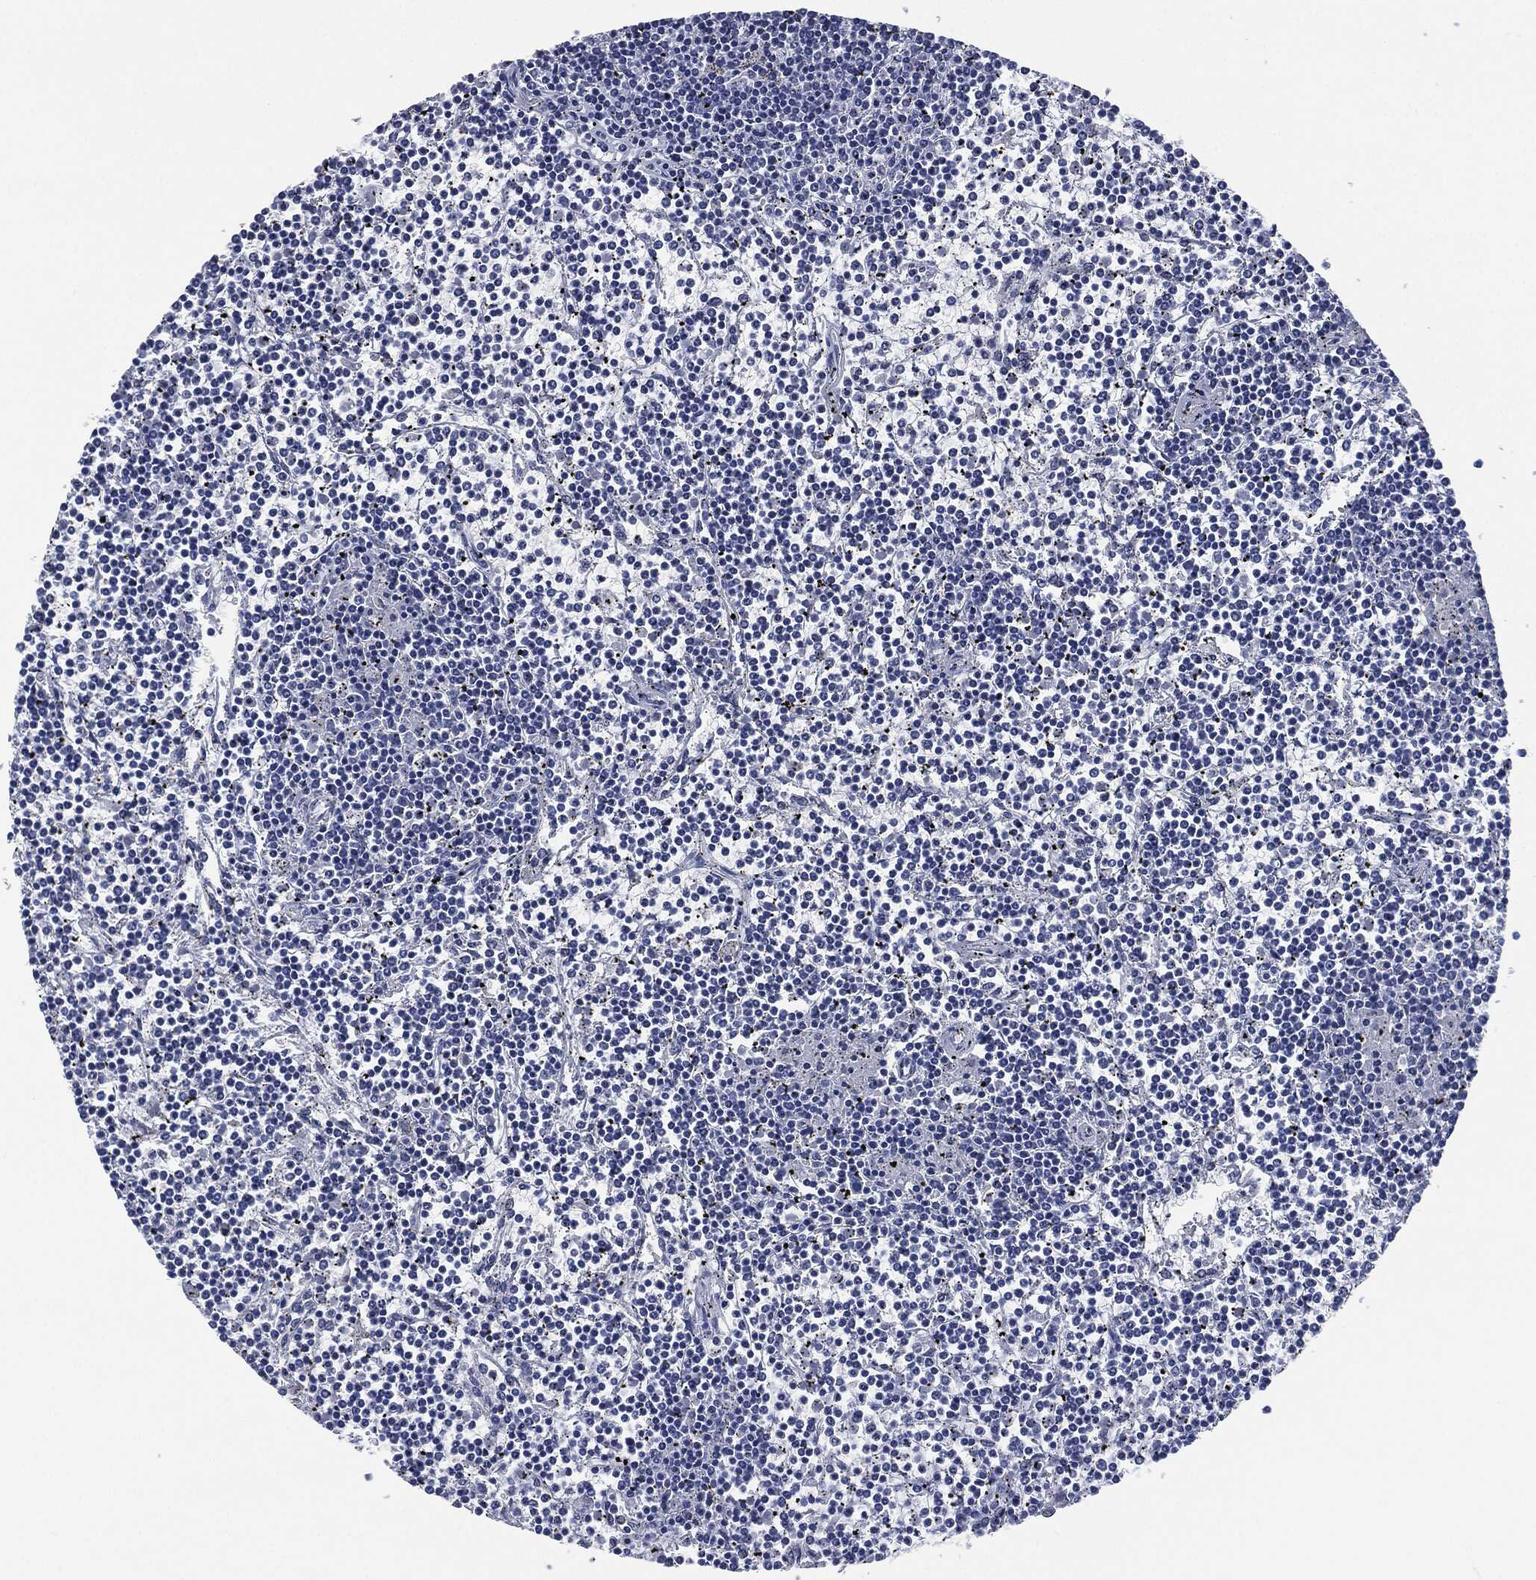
{"staining": {"intensity": "negative", "quantity": "none", "location": "none"}, "tissue": "lymphoma", "cell_type": "Tumor cells", "image_type": "cancer", "snomed": [{"axis": "morphology", "description": "Malignant lymphoma, non-Hodgkin's type, Low grade"}, {"axis": "topography", "description": "Spleen"}], "caption": "This is an immunohistochemistry (IHC) photomicrograph of low-grade malignant lymphoma, non-Hodgkin's type. There is no staining in tumor cells.", "gene": "MUC16", "patient": {"sex": "female", "age": 19}}